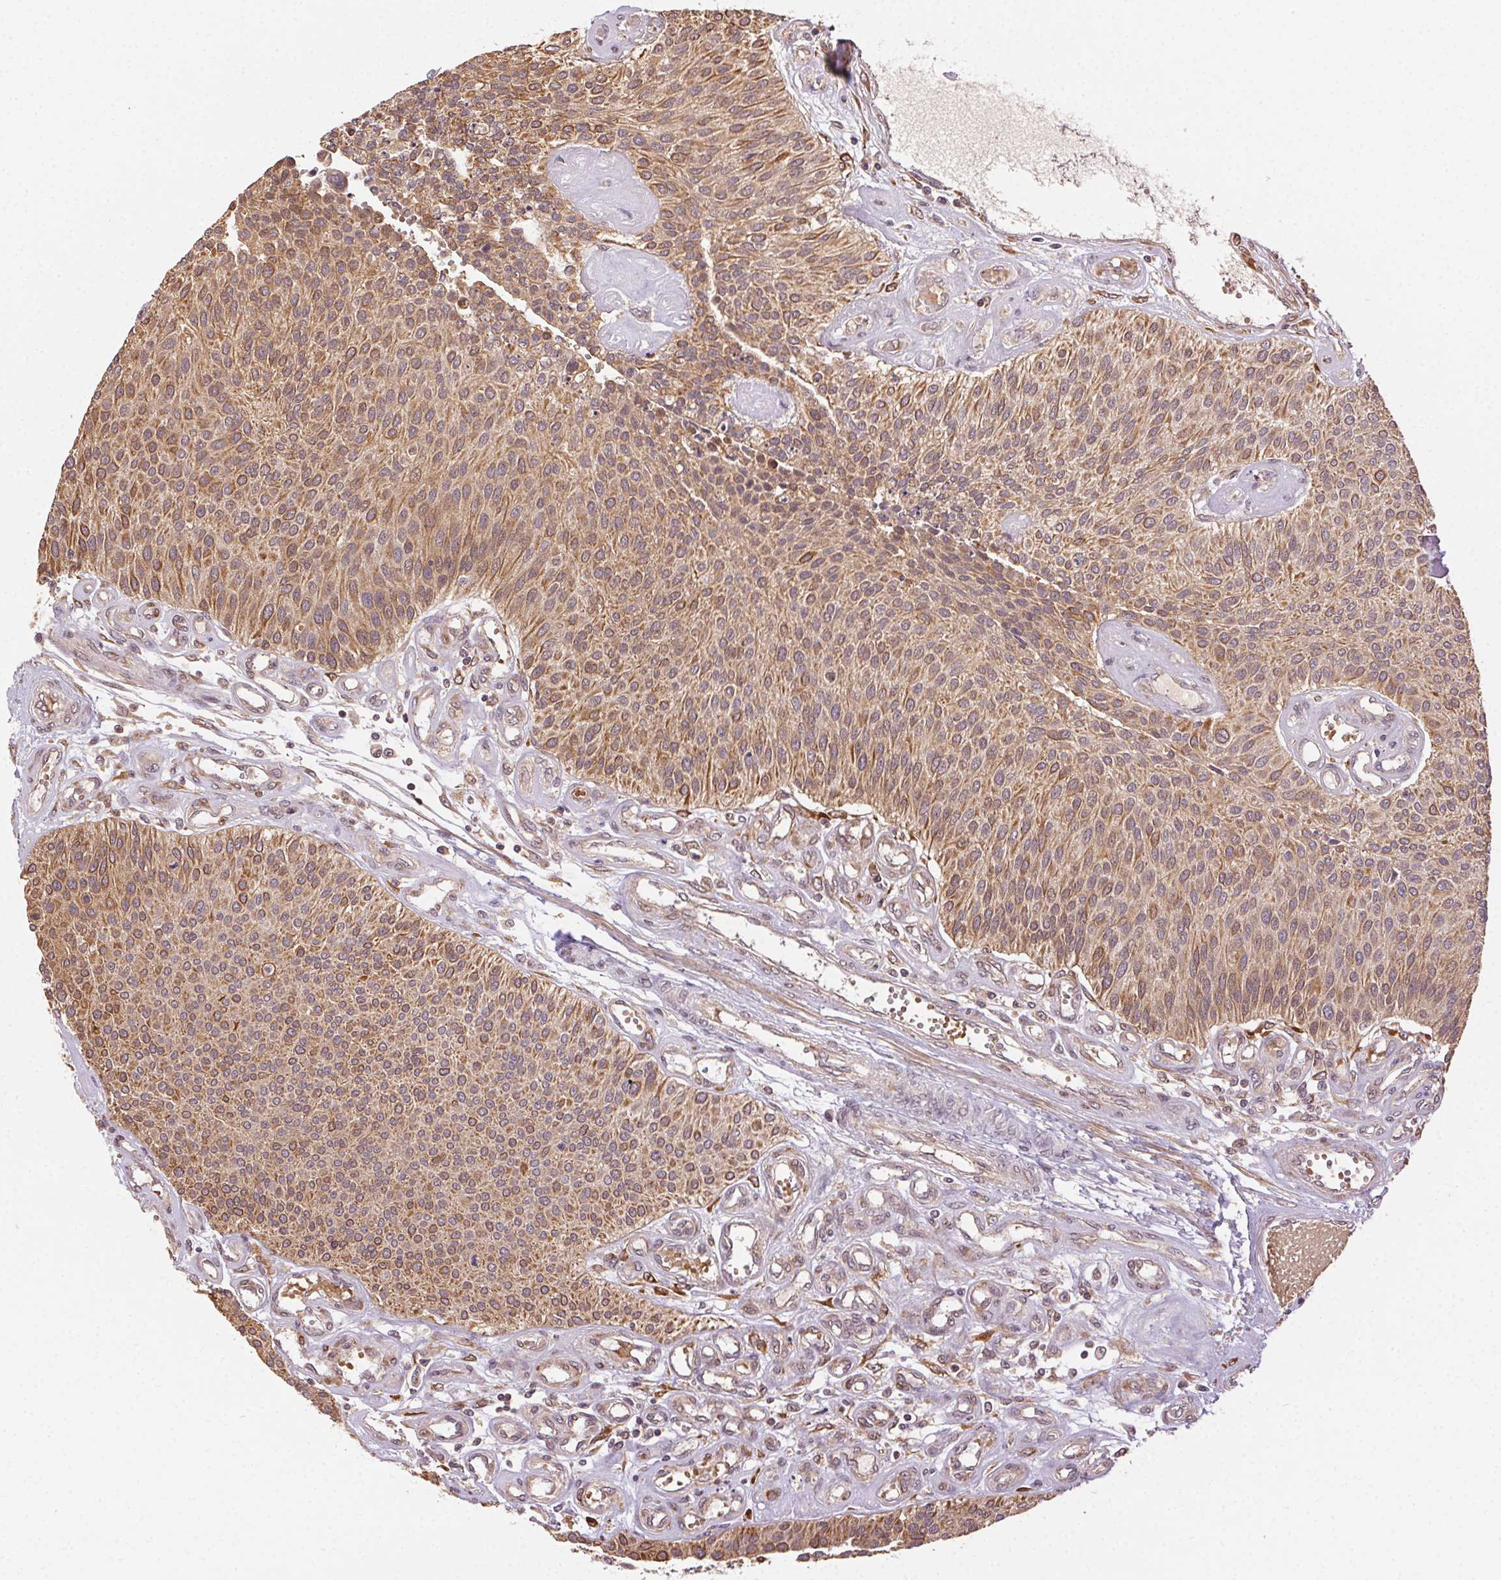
{"staining": {"intensity": "moderate", "quantity": ">75%", "location": "cytoplasmic/membranous"}, "tissue": "urothelial cancer", "cell_type": "Tumor cells", "image_type": "cancer", "snomed": [{"axis": "morphology", "description": "Urothelial carcinoma, NOS"}, {"axis": "topography", "description": "Urinary bladder"}], "caption": "Urothelial cancer stained for a protein (brown) exhibits moderate cytoplasmic/membranous positive expression in about >75% of tumor cells.", "gene": "KLHL15", "patient": {"sex": "male", "age": 55}}